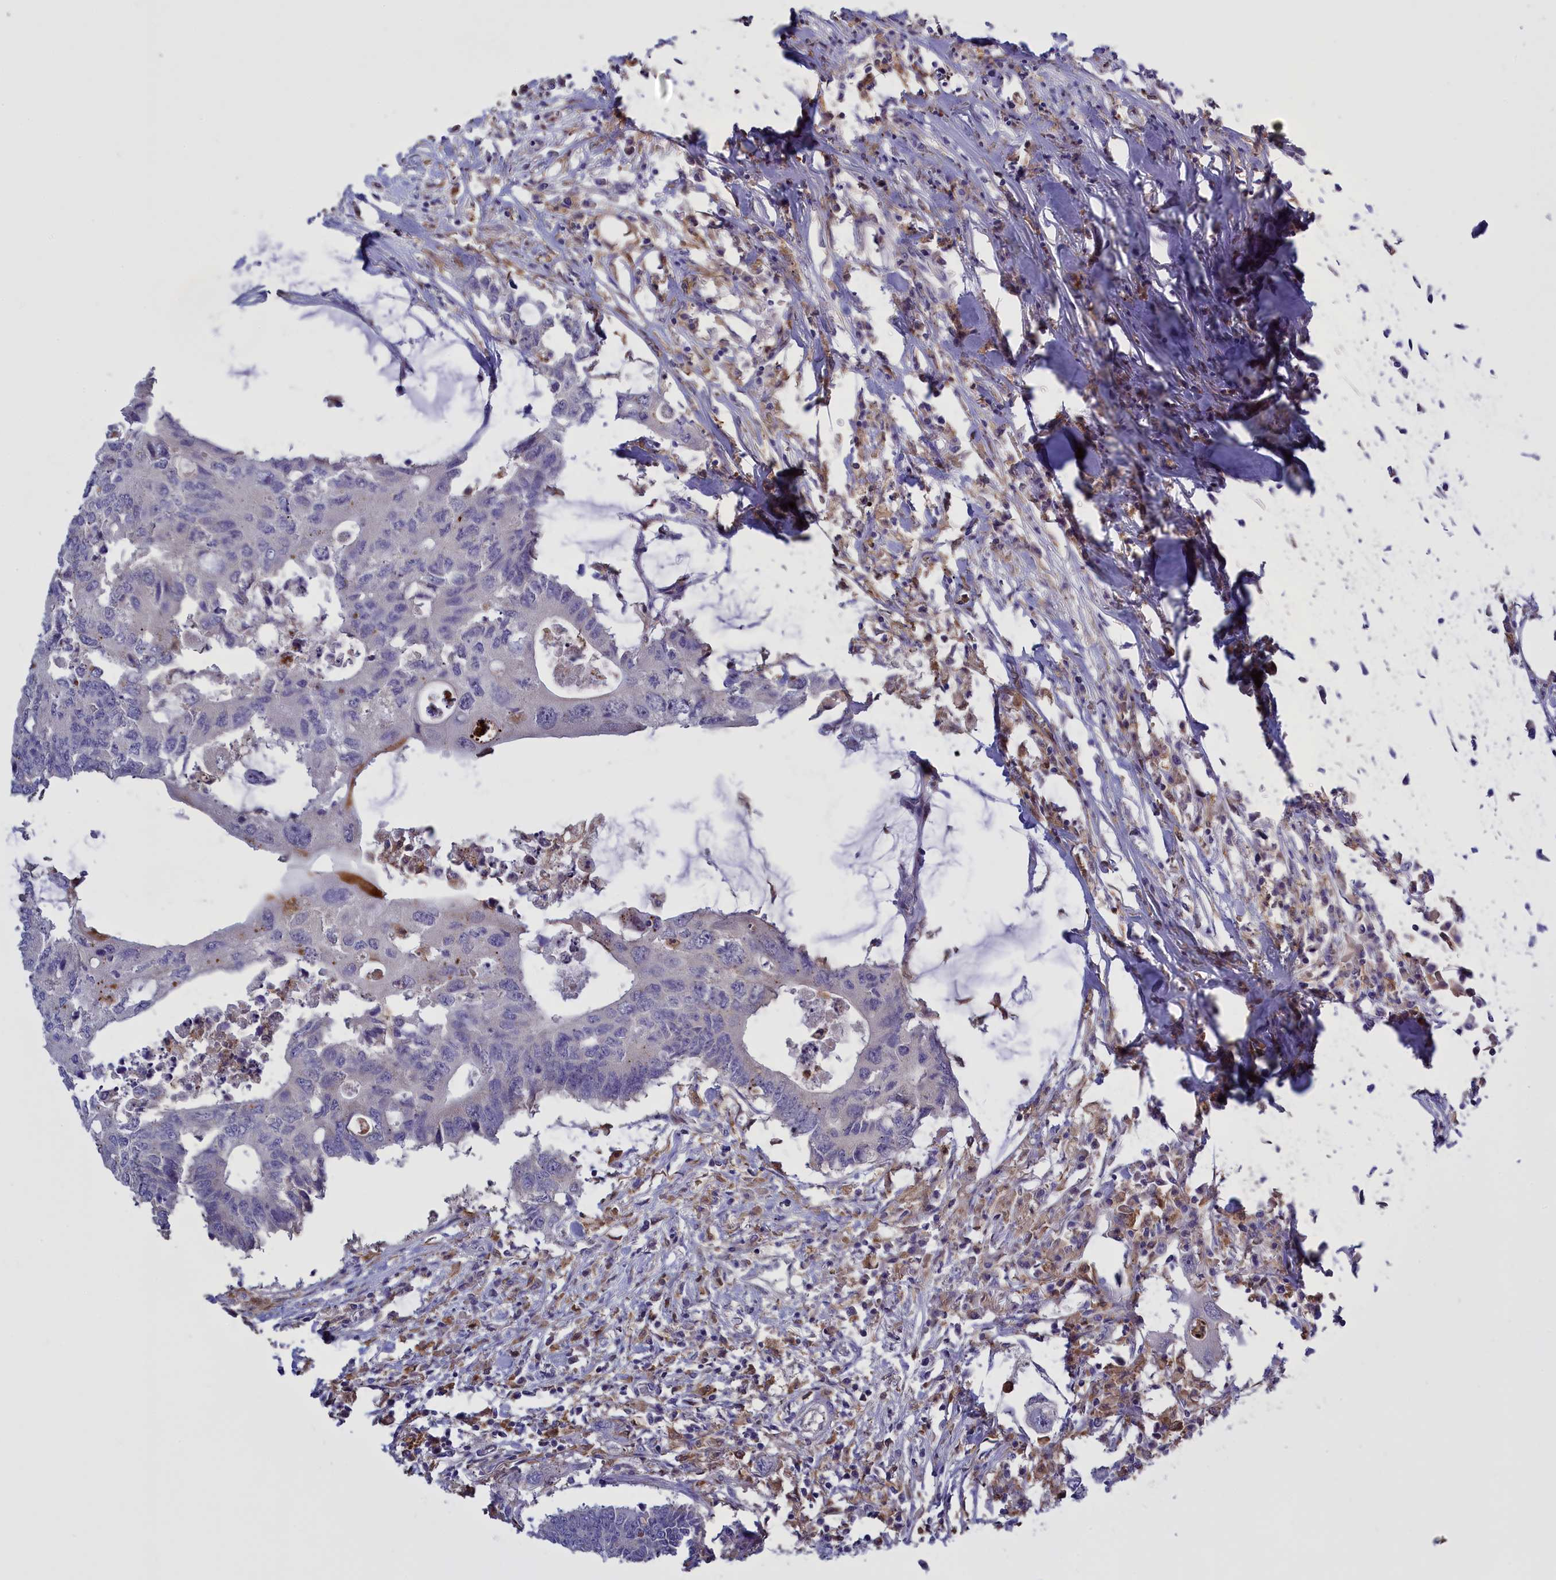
{"staining": {"intensity": "negative", "quantity": "none", "location": "none"}, "tissue": "colorectal cancer", "cell_type": "Tumor cells", "image_type": "cancer", "snomed": [{"axis": "morphology", "description": "Adenocarcinoma, NOS"}, {"axis": "topography", "description": "Colon"}], "caption": "Colorectal adenocarcinoma was stained to show a protein in brown. There is no significant expression in tumor cells.", "gene": "FAM149B1", "patient": {"sex": "male", "age": 71}}